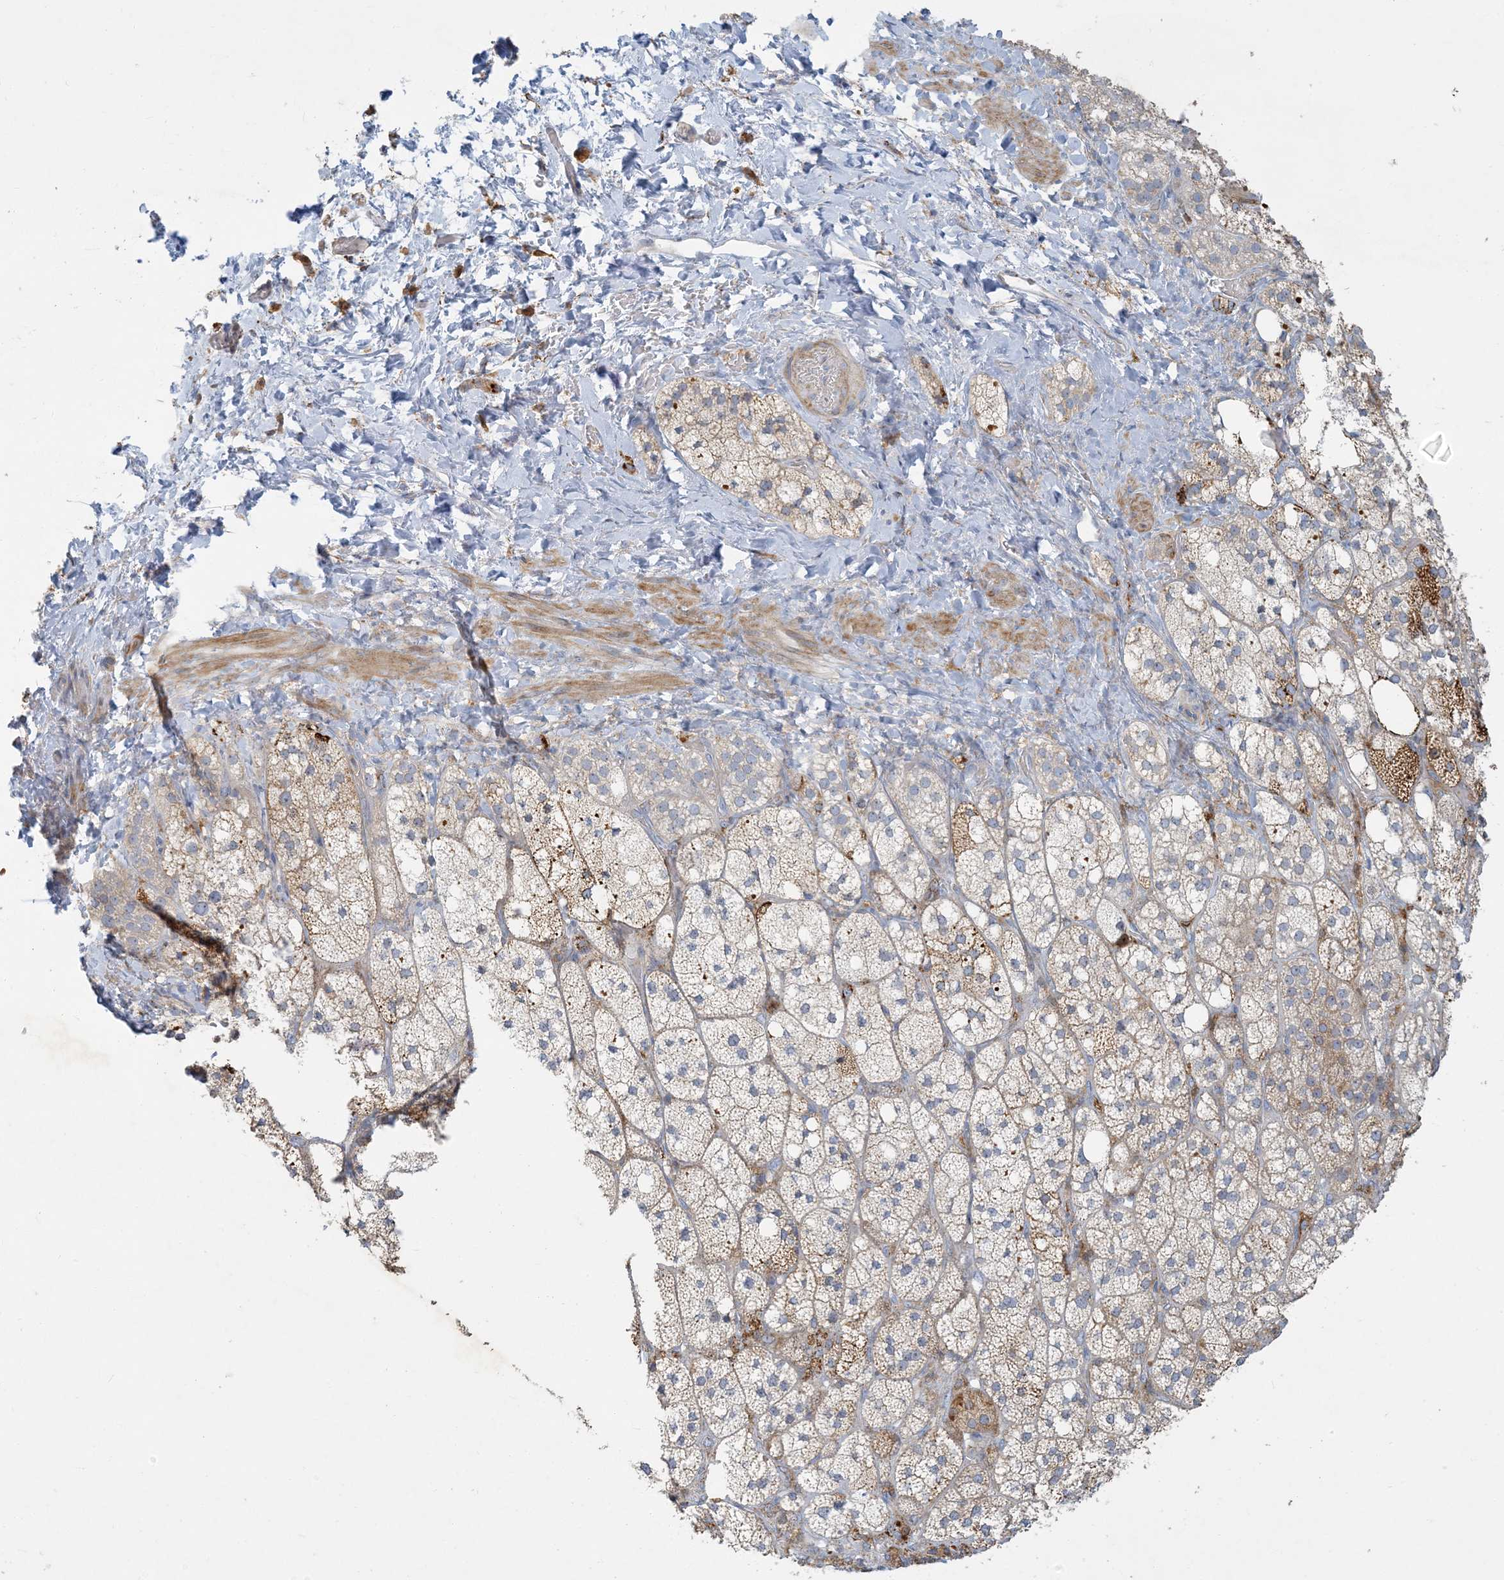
{"staining": {"intensity": "moderate", "quantity": "25%-75%", "location": "cytoplasmic/membranous"}, "tissue": "adrenal gland", "cell_type": "Glandular cells", "image_type": "normal", "snomed": [{"axis": "morphology", "description": "Normal tissue, NOS"}, {"axis": "topography", "description": "Adrenal gland"}], "caption": "Immunohistochemistry histopathology image of normal adrenal gland stained for a protein (brown), which exhibits medium levels of moderate cytoplasmic/membranous expression in approximately 25%-75% of glandular cells.", "gene": "LTN1", "patient": {"sex": "male", "age": 61}}